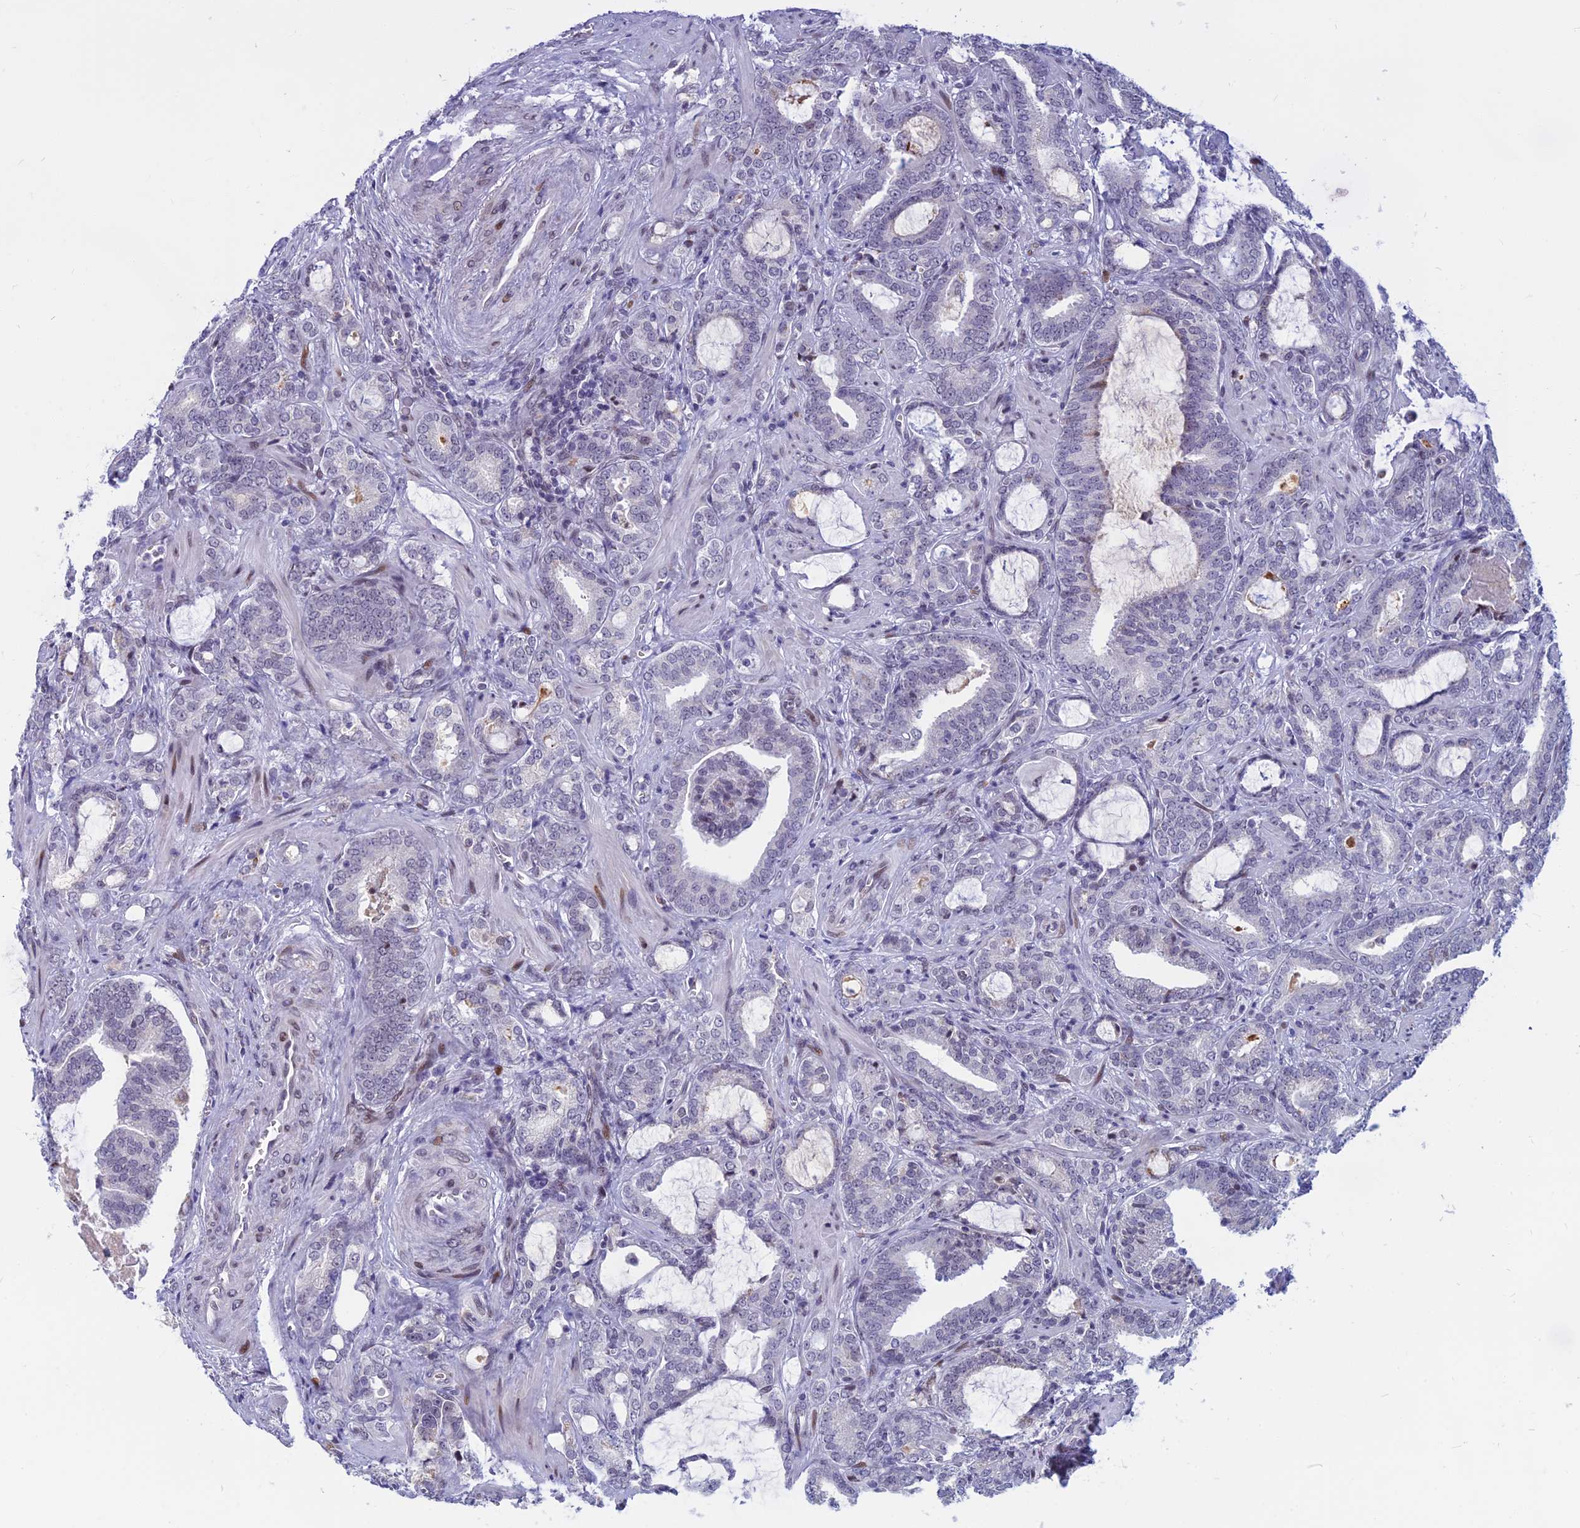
{"staining": {"intensity": "negative", "quantity": "none", "location": "none"}, "tissue": "prostate cancer", "cell_type": "Tumor cells", "image_type": "cancer", "snomed": [{"axis": "morphology", "description": "Adenocarcinoma, High grade"}, {"axis": "topography", "description": "Prostate and seminal vesicle, NOS"}], "caption": "IHC photomicrograph of neoplastic tissue: human high-grade adenocarcinoma (prostate) stained with DAB (3,3'-diaminobenzidine) displays no significant protein expression in tumor cells.", "gene": "CDC7", "patient": {"sex": "male", "age": 67}}